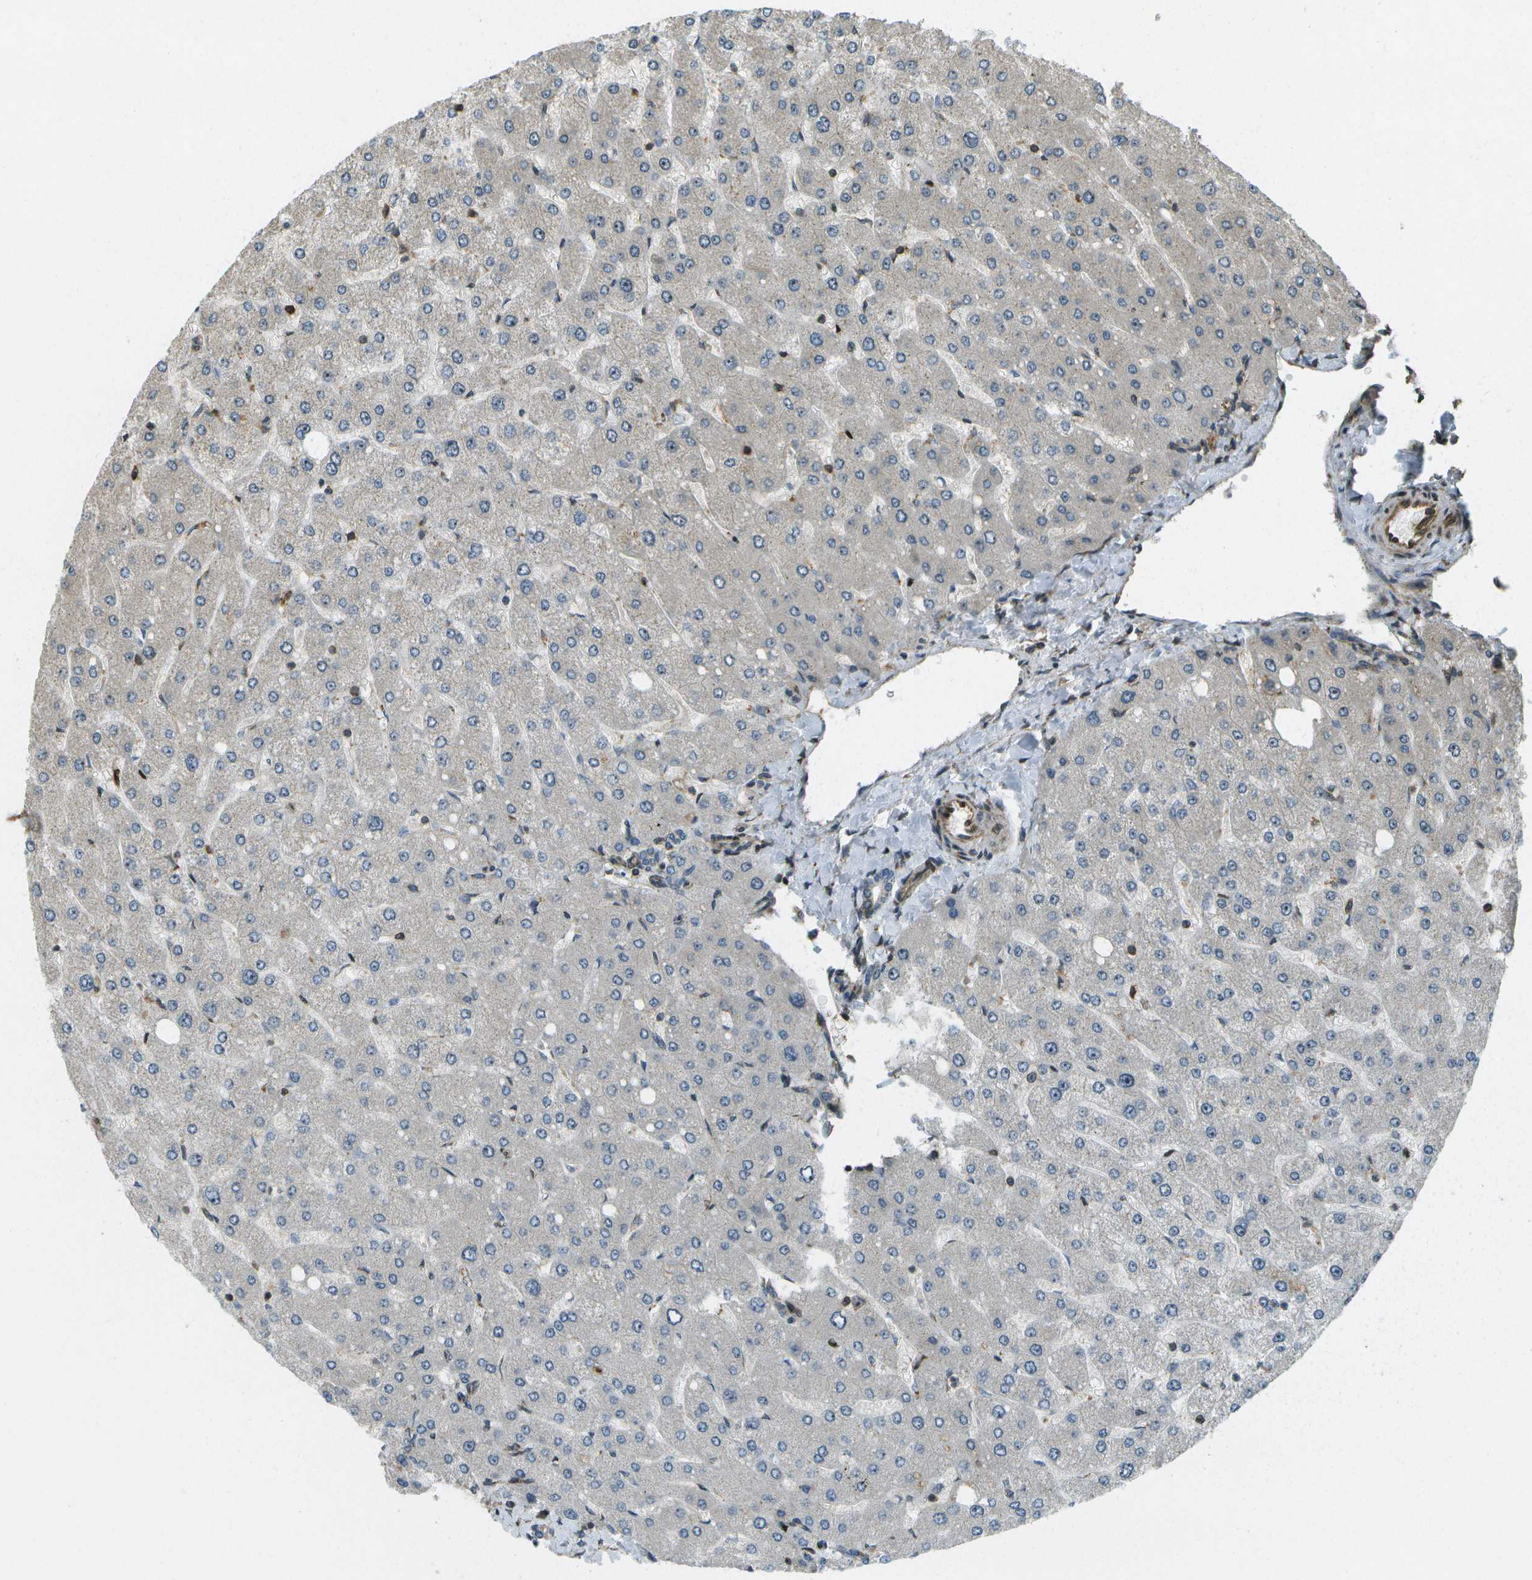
{"staining": {"intensity": "weak", "quantity": "<25%", "location": "cytoplasmic/membranous"}, "tissue": "liver", "cell_type": "Cholangiocytes", "image_type": "normal", "snomed": [{"axis": "morphology", "description": "Normal tissue, NOS"}, {"axis": "topography", "description": "Liver"}], "caption": "The image demonstrates no staining of cholangiocytes in benign liver.", "gene": "LRP12", "patient": {"sex": "male", "age": 55}}